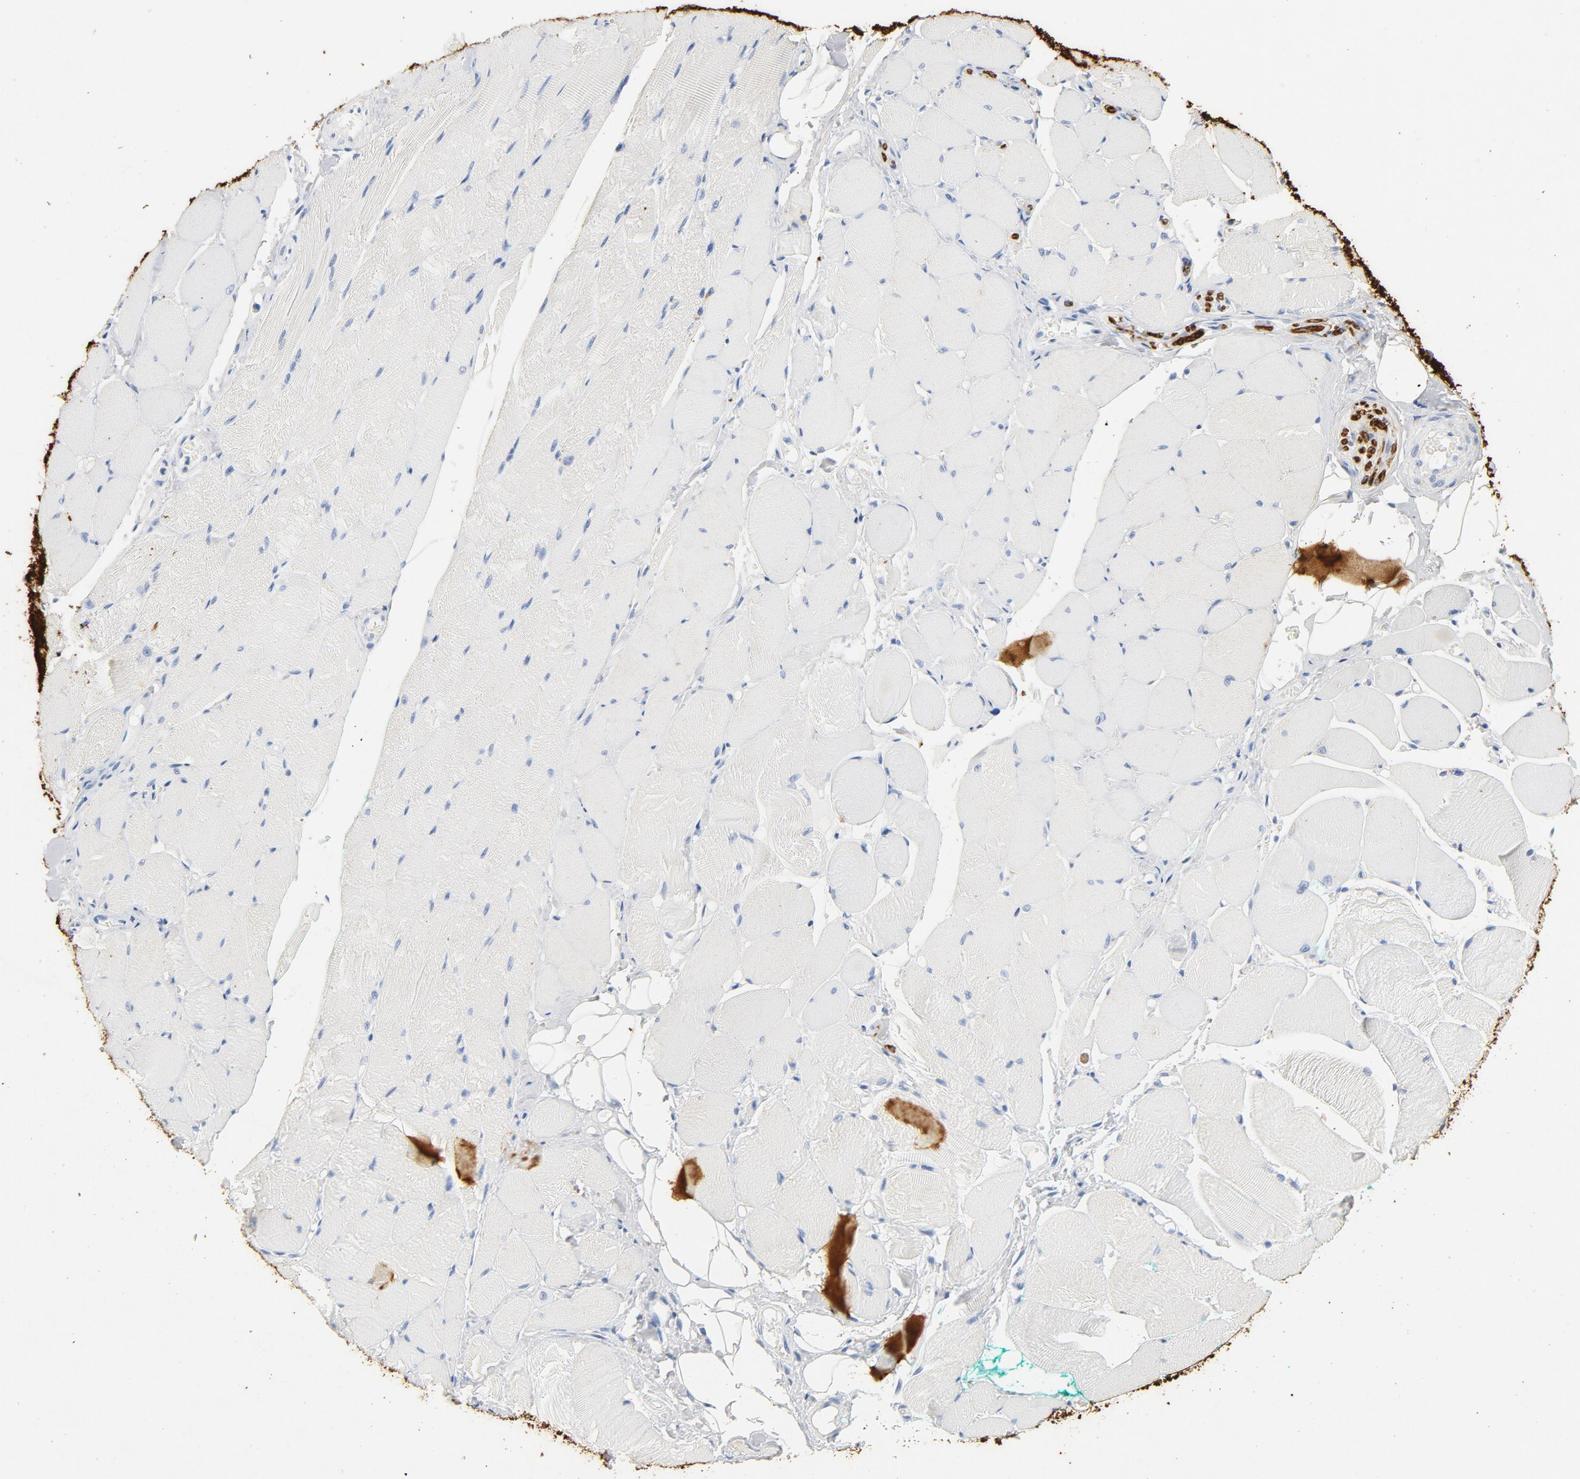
{"staining": {"intensity": "negative", "quantity": "none", "location": "none"}, "tissue": "skeletal muscle", "cell_type": "Myocytes", "image_type": "normal", "snomed": [{"axis": "morphology", "description": "Normal tissue, NOS"}, {"axis": "topography", "description": "Skeletal muscle"}, {"axis": "topography", "description": "Peripheral nerve tissue"}], "caption": "DAB (3,3'-diaminobenzidine) immunohistochemical staining of benign skeletal muscle demonstrates no significant expression in myocytes. (Brightfield microscopy of DAB (3,3'-diaminobenzidine) immunohistochemistry at high magnification).", "gene": "PTPRB", "patient": {"sex": "female", "age": 84}}